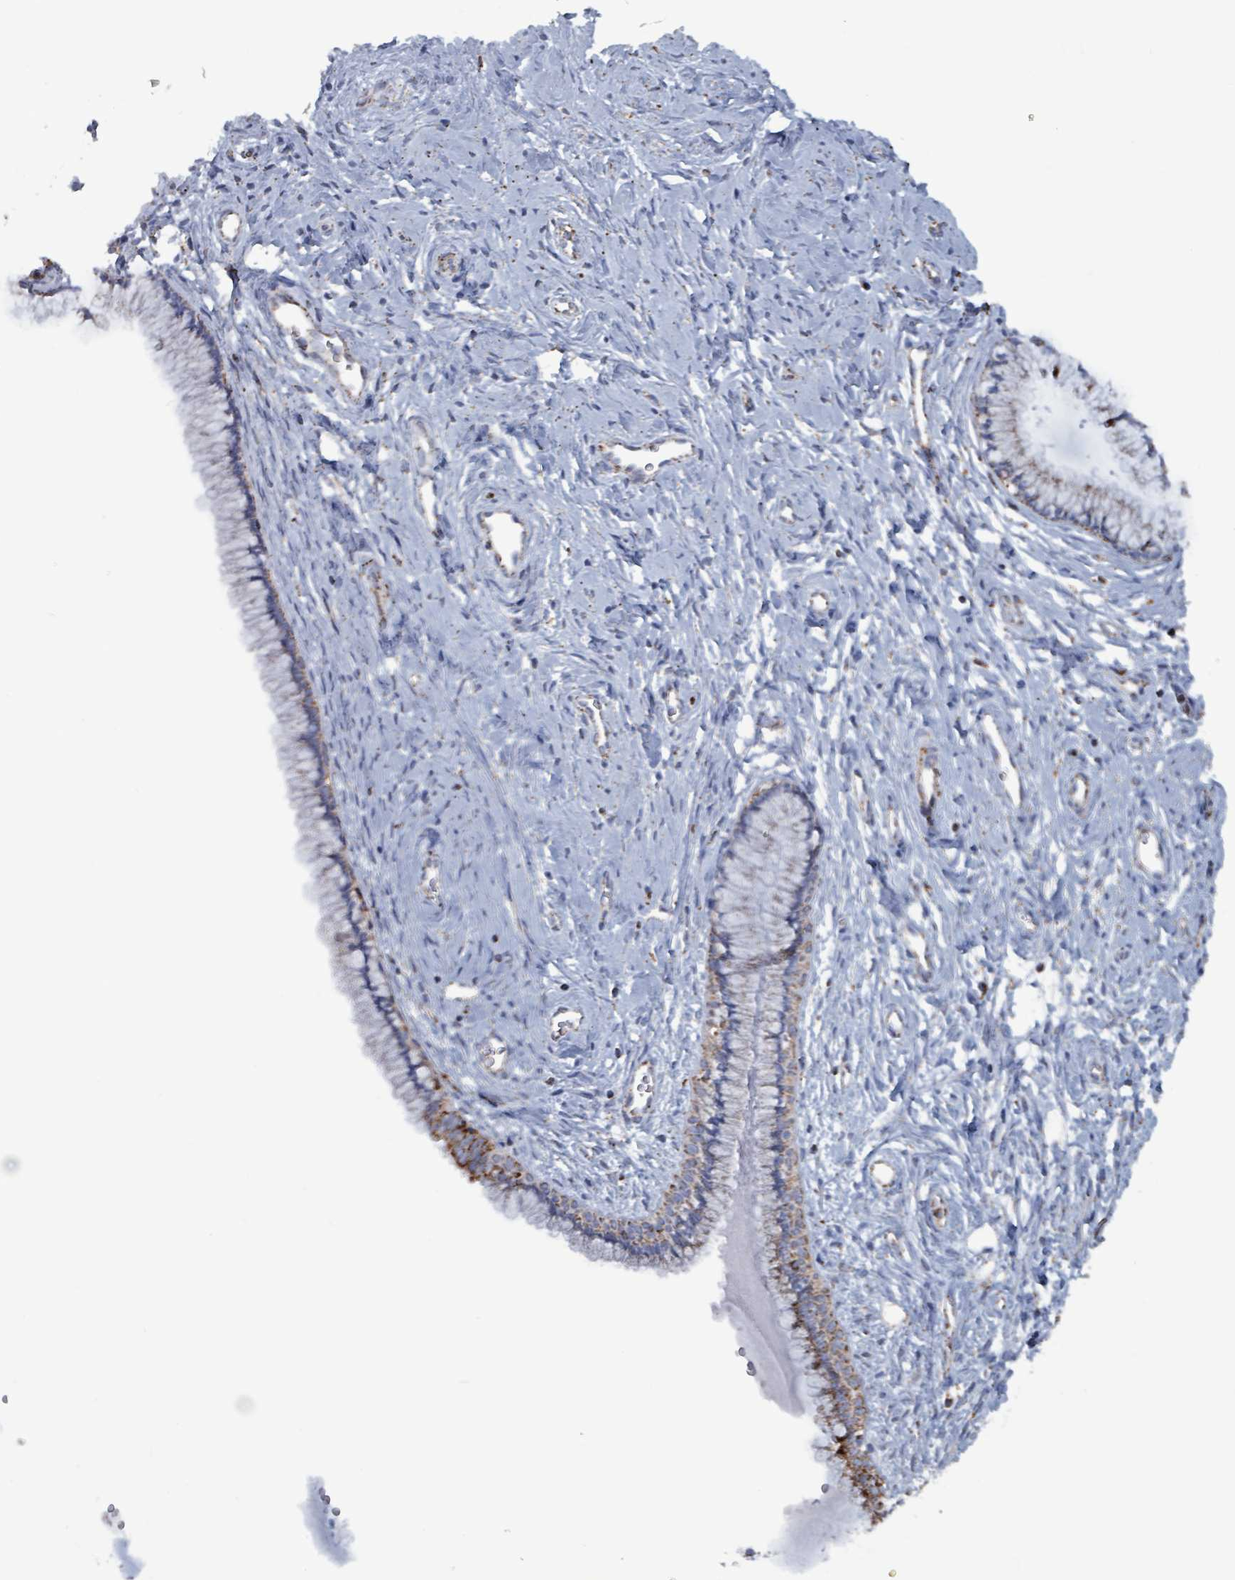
{"staining": {"intensity": "strong", "quantity": "25%-75%", "location": "cytoplasmic/membranous"}, "tissue": "cervix", "cell_type": "Glandular cells", "image_type": "normal", "snomed": [{"axis": "morphology", "description": "Normal tissue, NOS"}, {"axis": "topography", "description": "Cervix"}], "caption": "Immunohistochemistry (IHC) of normal cervix shows high levels of strong cytoplasmic/membranous expression in approximately 25%-75% of glandular cells.", "gene": "IDH3B", "patient": {"sex": "female", "age": 40}}